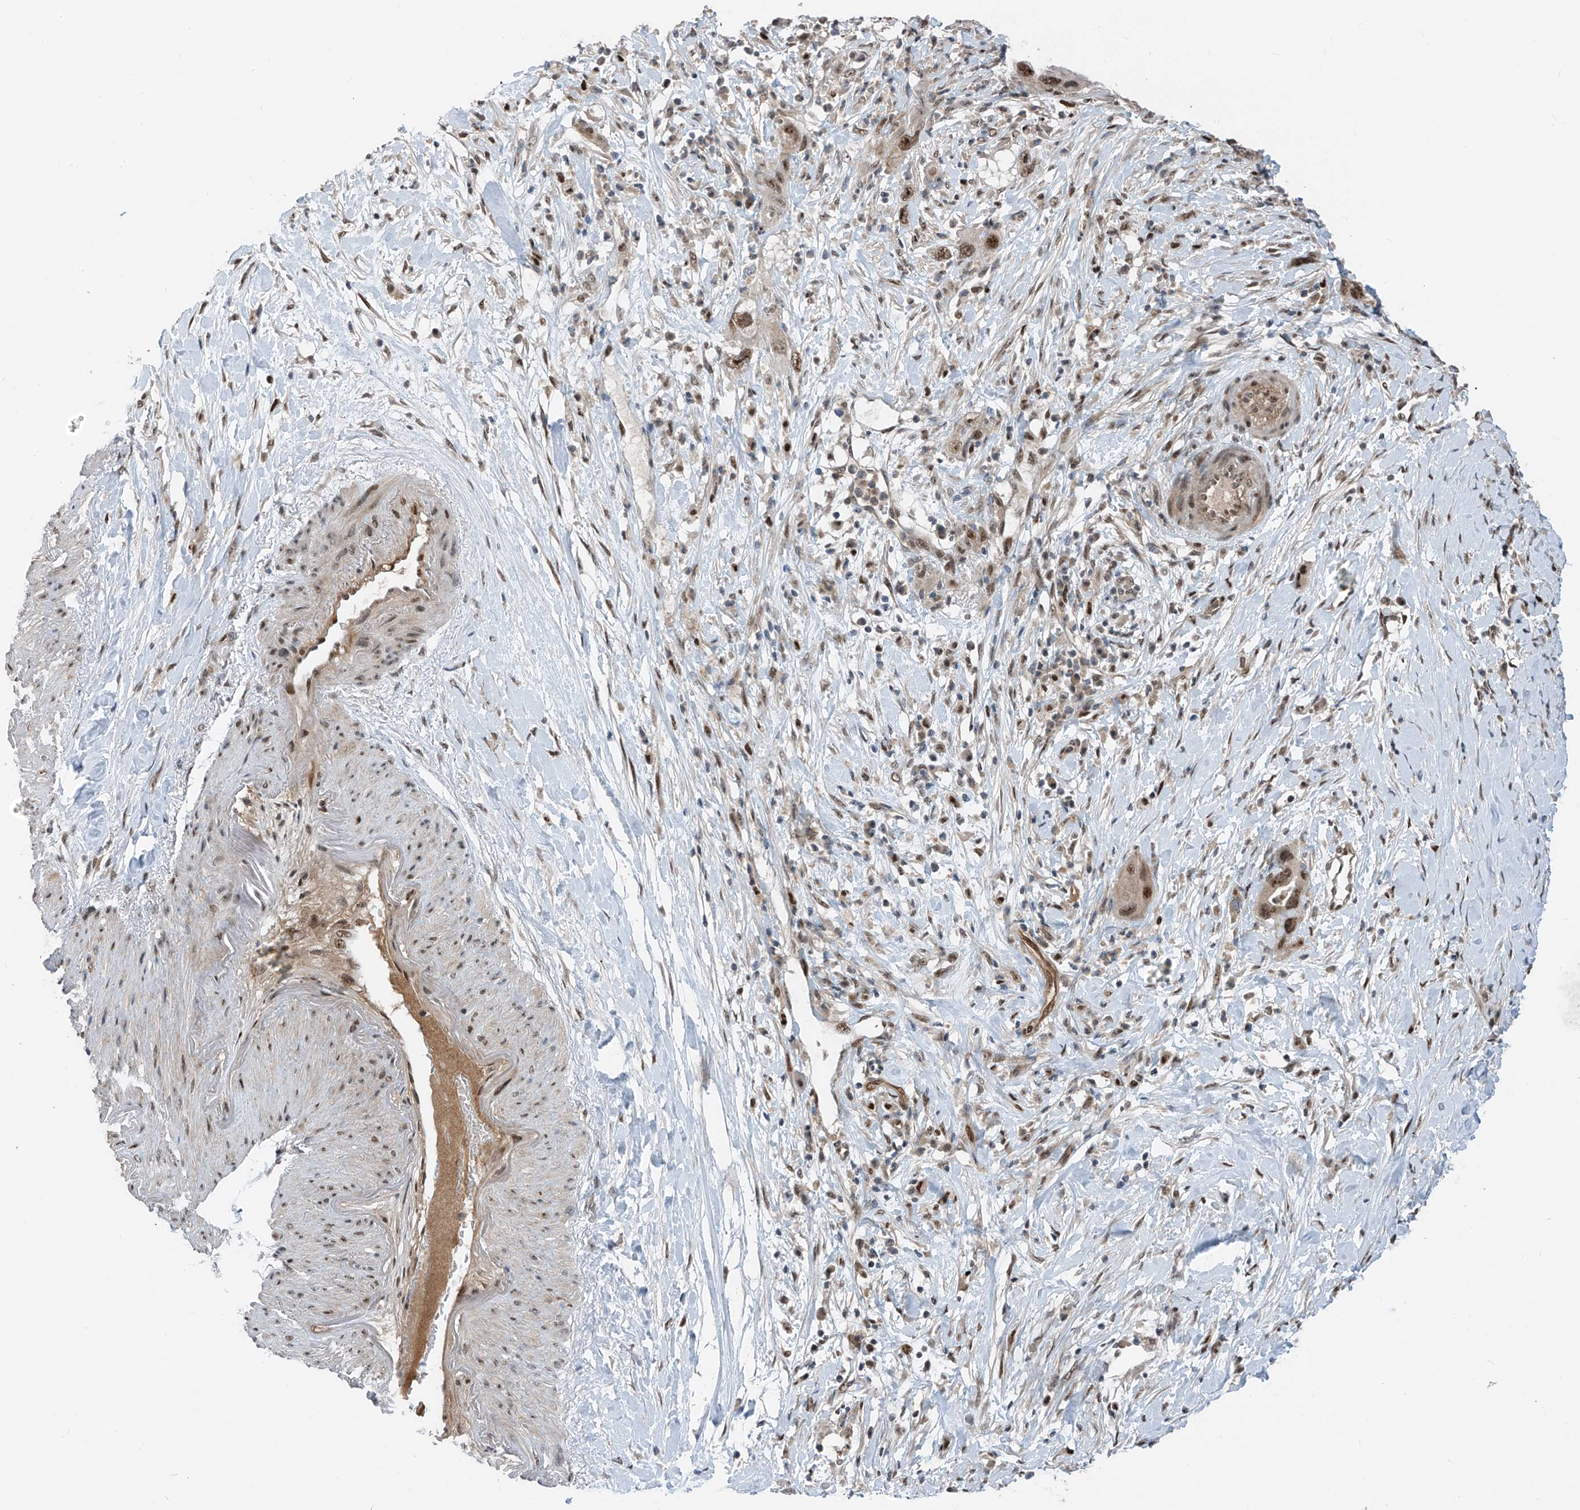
{"staining": {"intensity": "moderate", "quantity": ">75%", "location": "nuclear"}, "tissue": "pancreatic cancer", "cell_type": "Tumor cells", "image_type": "cancer", "snomed": [{"axis": "morphology", "description": "Adenocarcinoma, NOS"}, {"axis": "topography", "description": "Pancreas"}], "caption": "Immunohistochemistry staining of pancreatic cancer, which shows medium levels of moderate nuclear expression in approximately >75% of tumor cells indicating moderate nuclear protein positivity. The staining was performed using DAB (3,3'-diaminobenzidine) (brown) for protein detection and nuclei were counterstained in hematoxylin (blue).", "gene": "RBP7", "patient": {"sex": "female", "age": 71}}